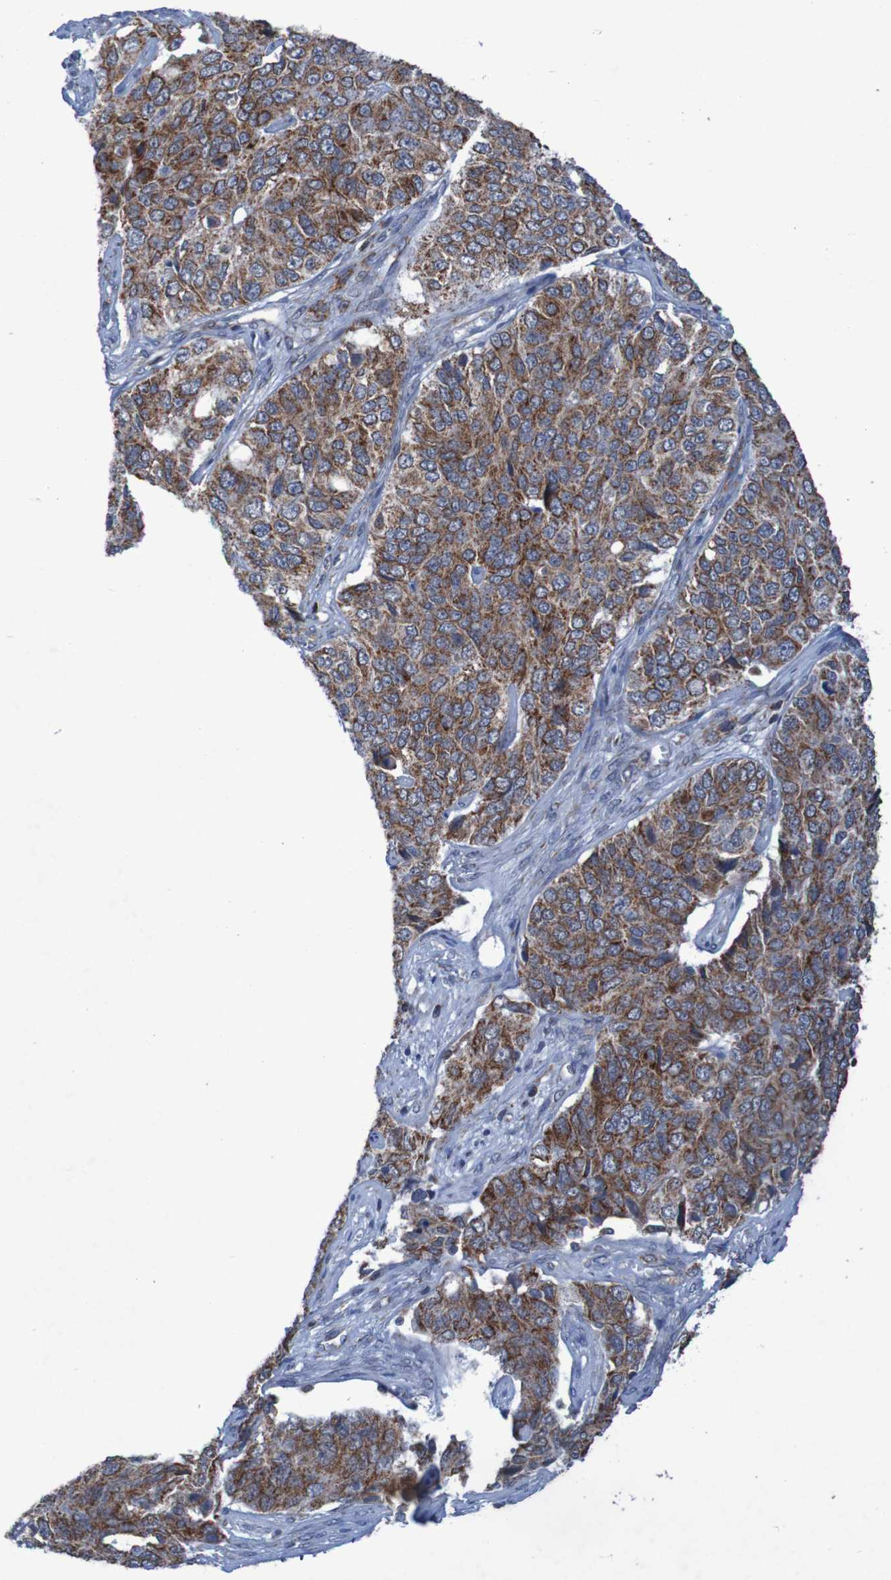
{"staining": {"intensity": "moderate", "quantity": ">75%", "location": "cytoplasmic/membranous"}, "tissue": "ovarian cancer", "cell_type": "Tumor cells", "image_type": "cancer", "snomed": [{"axis": "morphology", "description": "Carcinoma, endometroid"}, {"axis": "topography", "description": "Ovary"}], "caption": "The histopathology image reveals immunohistochemical staining of ovarian cancer. There is moderate cytoplasmic/membranous staining is identified in about >75% of tumor cells. The staining was performed using DAB (3,3'-diaminobenzidine) to visualize the protein expression in brown, while the nuclei were stained in blue with hematoxylin (Magnification: 20x).", "gene": "CCDC51", "patient": {"sex": "female", "age": 51}}